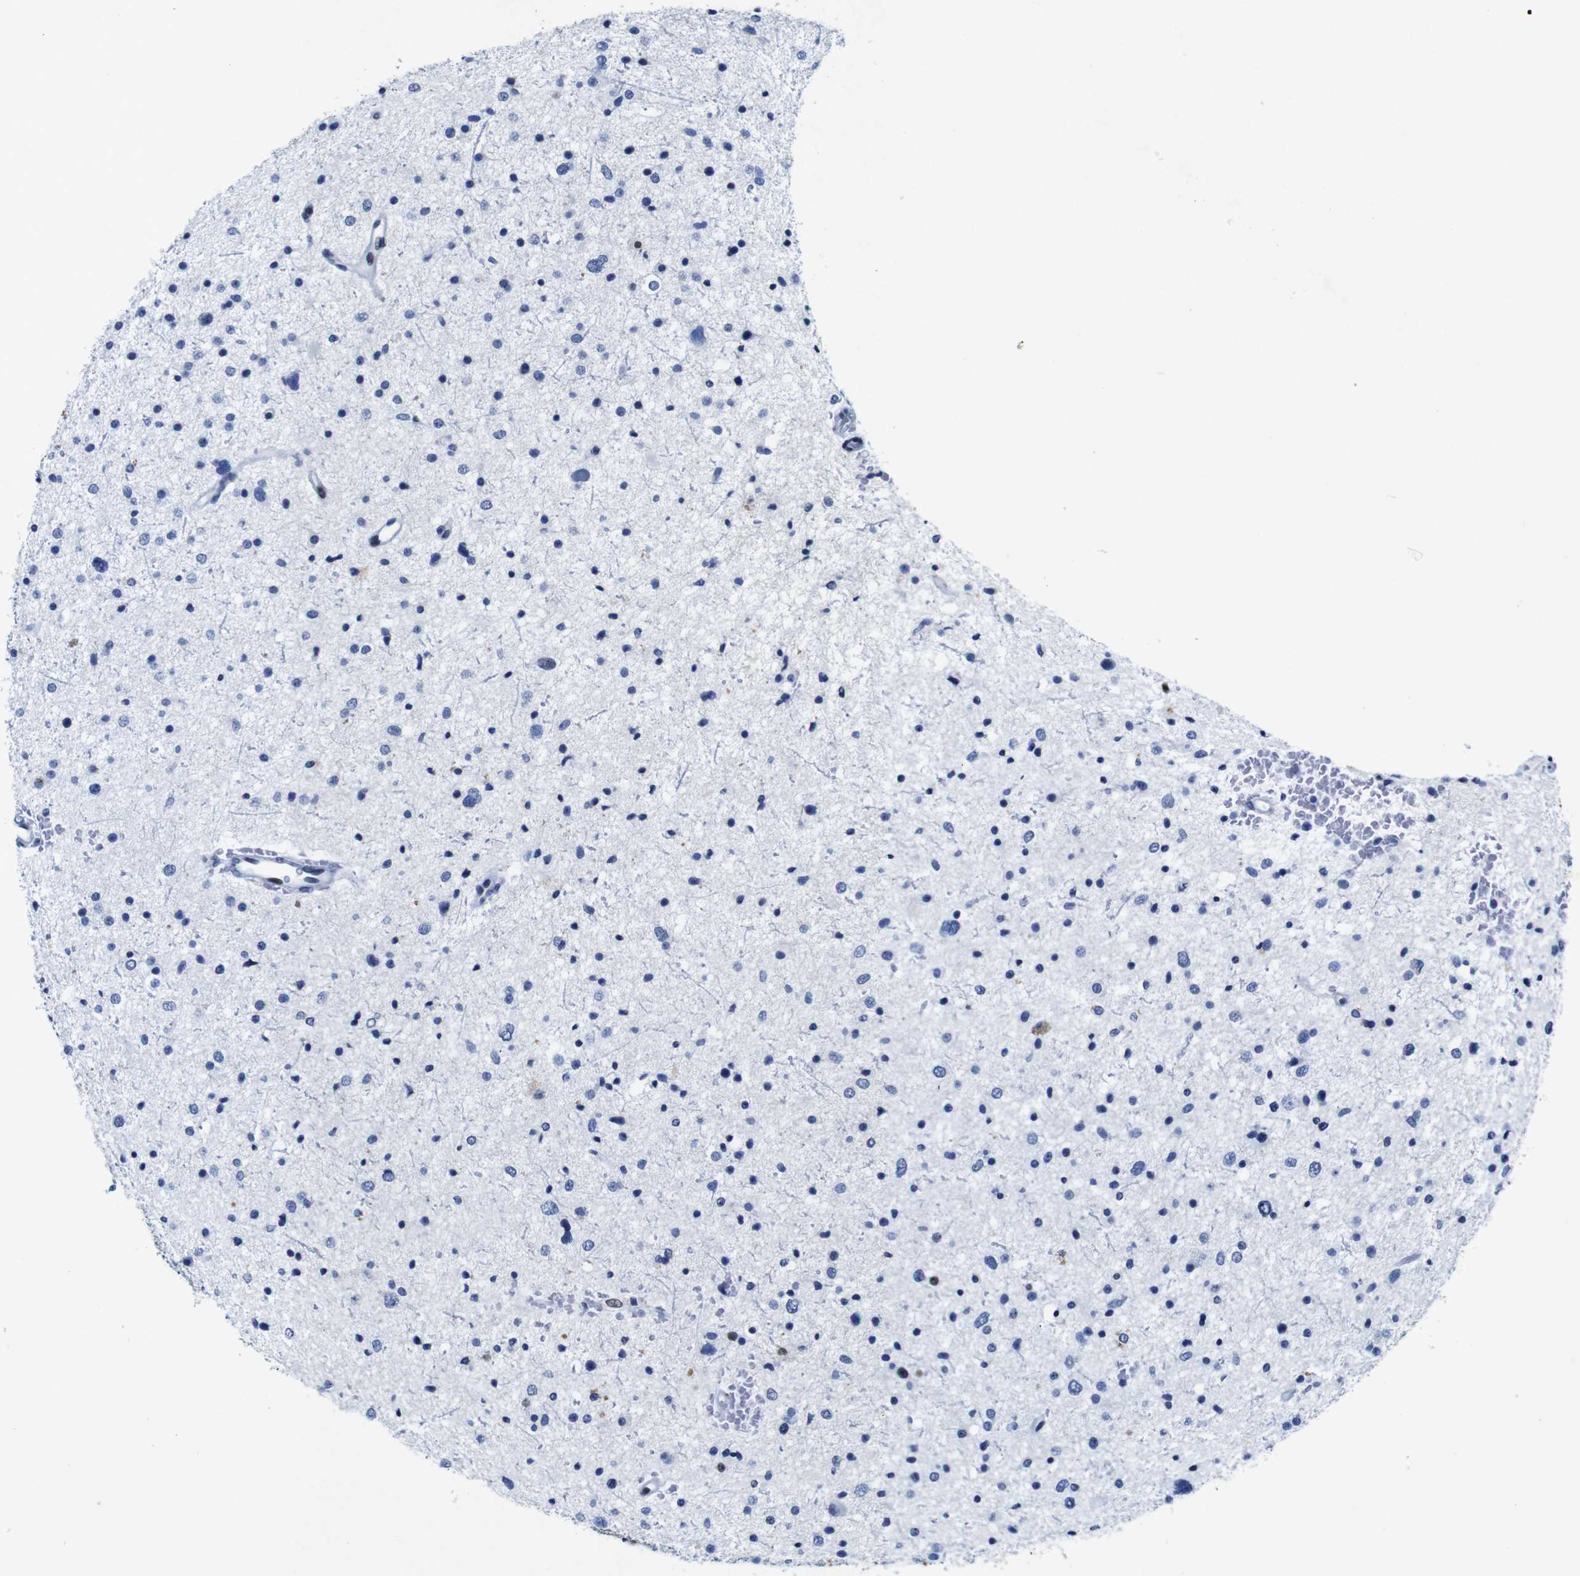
{"staining": {"intensity": "negative", "quantity": "none", "location": "none"}, "tissue": "glioma", "cell_type": "Tumor cells", "image_type": "cancer", "snomed": [{"axis": "morphology", "description": "Glioma, malignant, Low grade"}, {"axis": "topography", "description": "Brain"}], "caption": "A photomicrograph of human malignant glioma (low-grade) is negative for staining in tumor cells. Nuclei are stained in blue.", "gene": "FOSL2", "patient": {"sex": "female", "age": 37}}